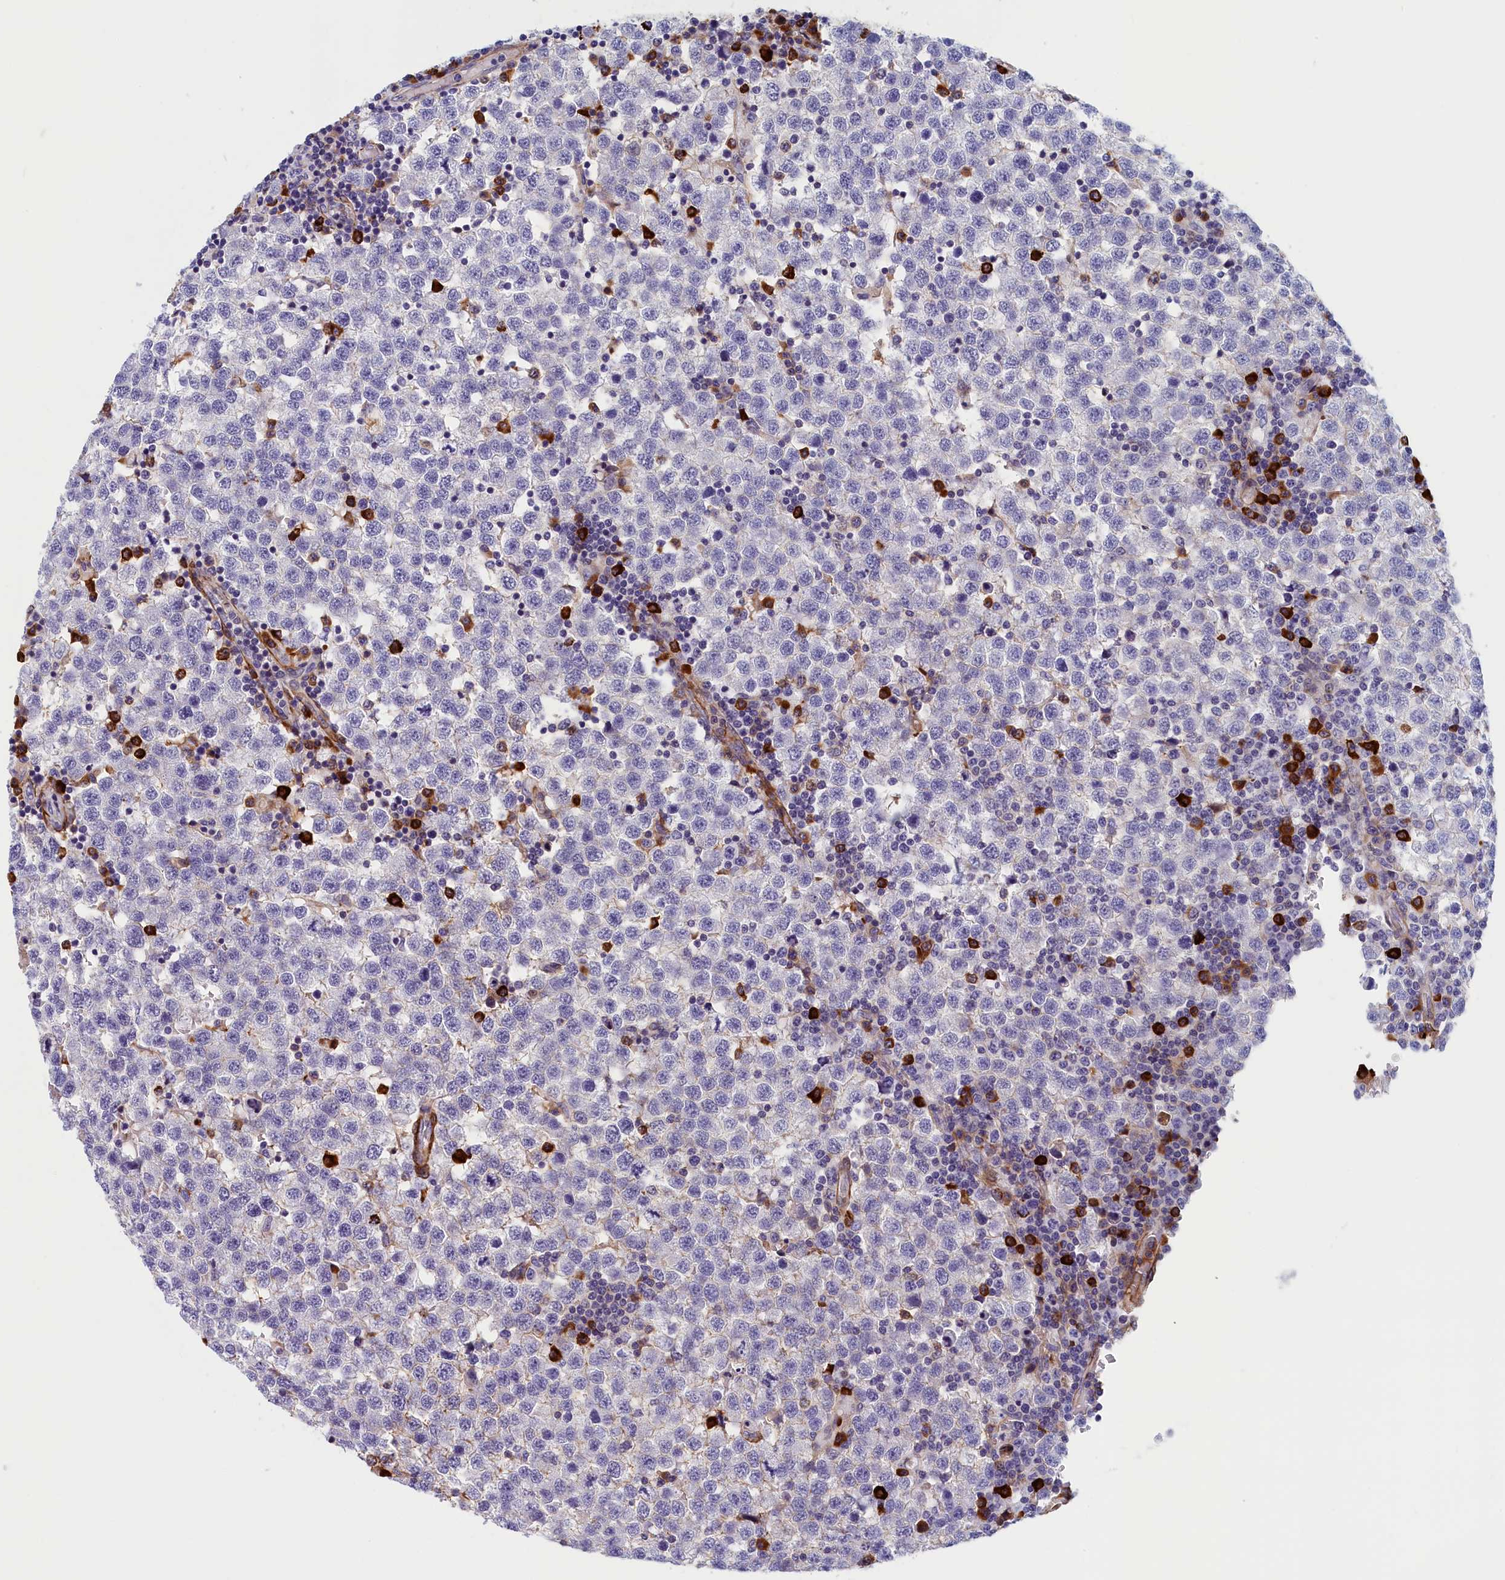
{"staining": {"intensity": "negative", "quantity": "none", "location": "none"}, "tissue": "testis cancer", "cell_type": "Tumor cells", "image_type": "cancer", "snomed": [{"axis": "morphology", "description": "Seminoma, NOS"}, {"axis": "topography", "description": "Testis"}], "caption": "An image of human seminoma (testis) is negative for staining in tumor cells.", "gene": "BCL2L13", "patient": {"sex": "male", "age": 34}}